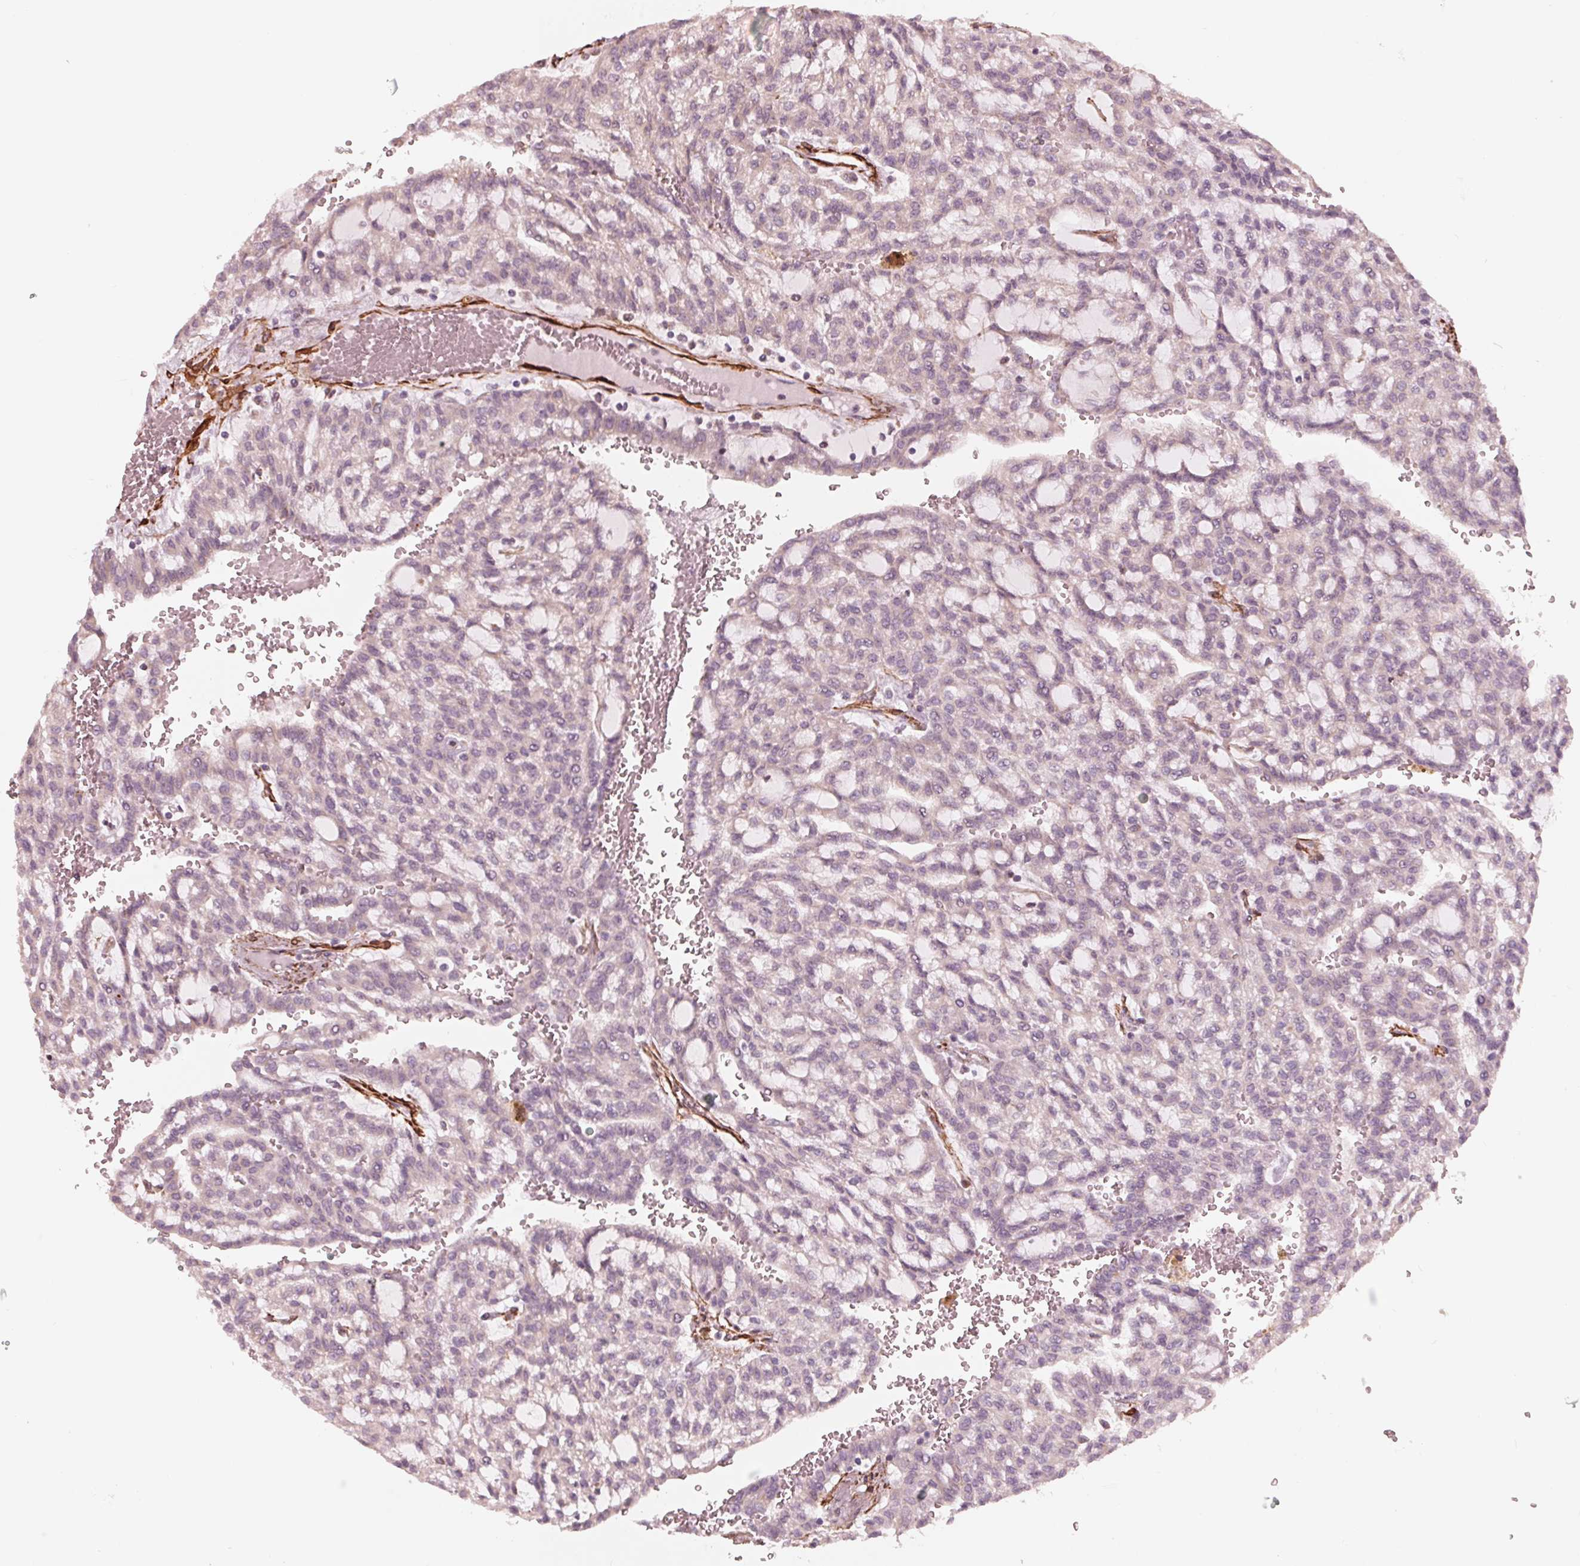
{"staining": {"intensity": "negative", "quantity": "none", "location": "none"}, "tissue": "renal cancer", "cell_type": "Tumor cells", "image_type": "cancer", "snomed": [{"axis": "morphology", "description": "Adenocarcinoma, NOS"}, {"axis": "topography", "description": "Kidney"}], "caption": "Protein analysis of renal cancer (adenocarcinoma) displays no significant staining in tumor cells. The staining was performed using DAB to visualize the protein expression in brown, while the nuclei were stained in blue with hematoxylin (Magnification: 20x).", "gene": "MIER3", "patient": {"sex": "male", "age": 63}}